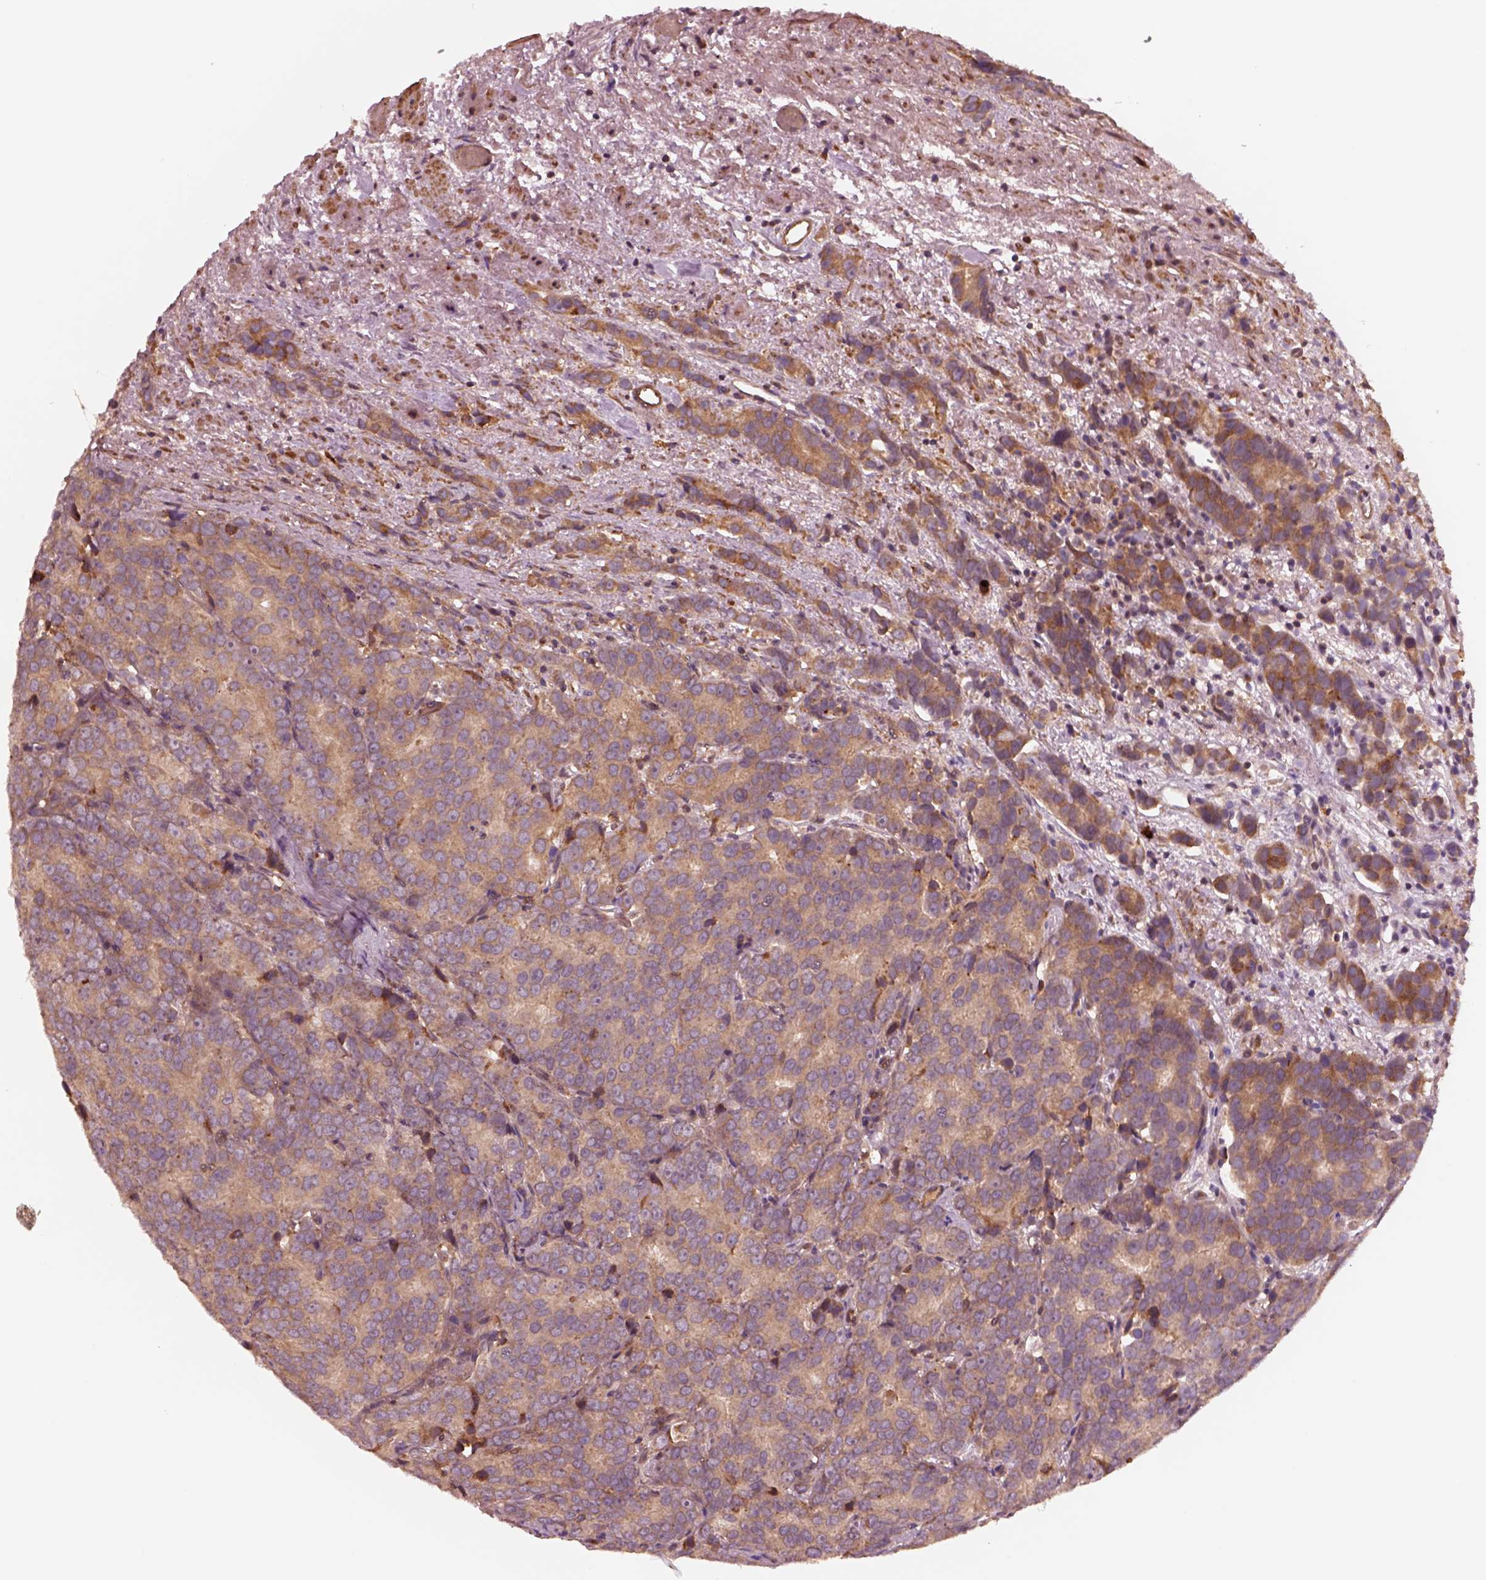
{"staining": {"intensity": "moderate", "quantity": "<25%", "location": "cytoplasmic/membranous"}, "tissue": "prostate cancer", "cell_type": "Tumor cells", "image_type": "cancer", "snomed": [{"axis": "morphology", "description": "Adenocarcinoma, High grade"}, {"axis": "topography", "description": "Prostate"}], "caption": "A high-resolution image shows immunohistochemistry (IHC) staining of prostate cancer (adenocarcinoma (high-grade)), which demonstrates moderate cytoplasmic/membranous expression in about <25% of tumor cells.", "gene": "ASCC2", "patient": {"sex": "male", "age": 90}}